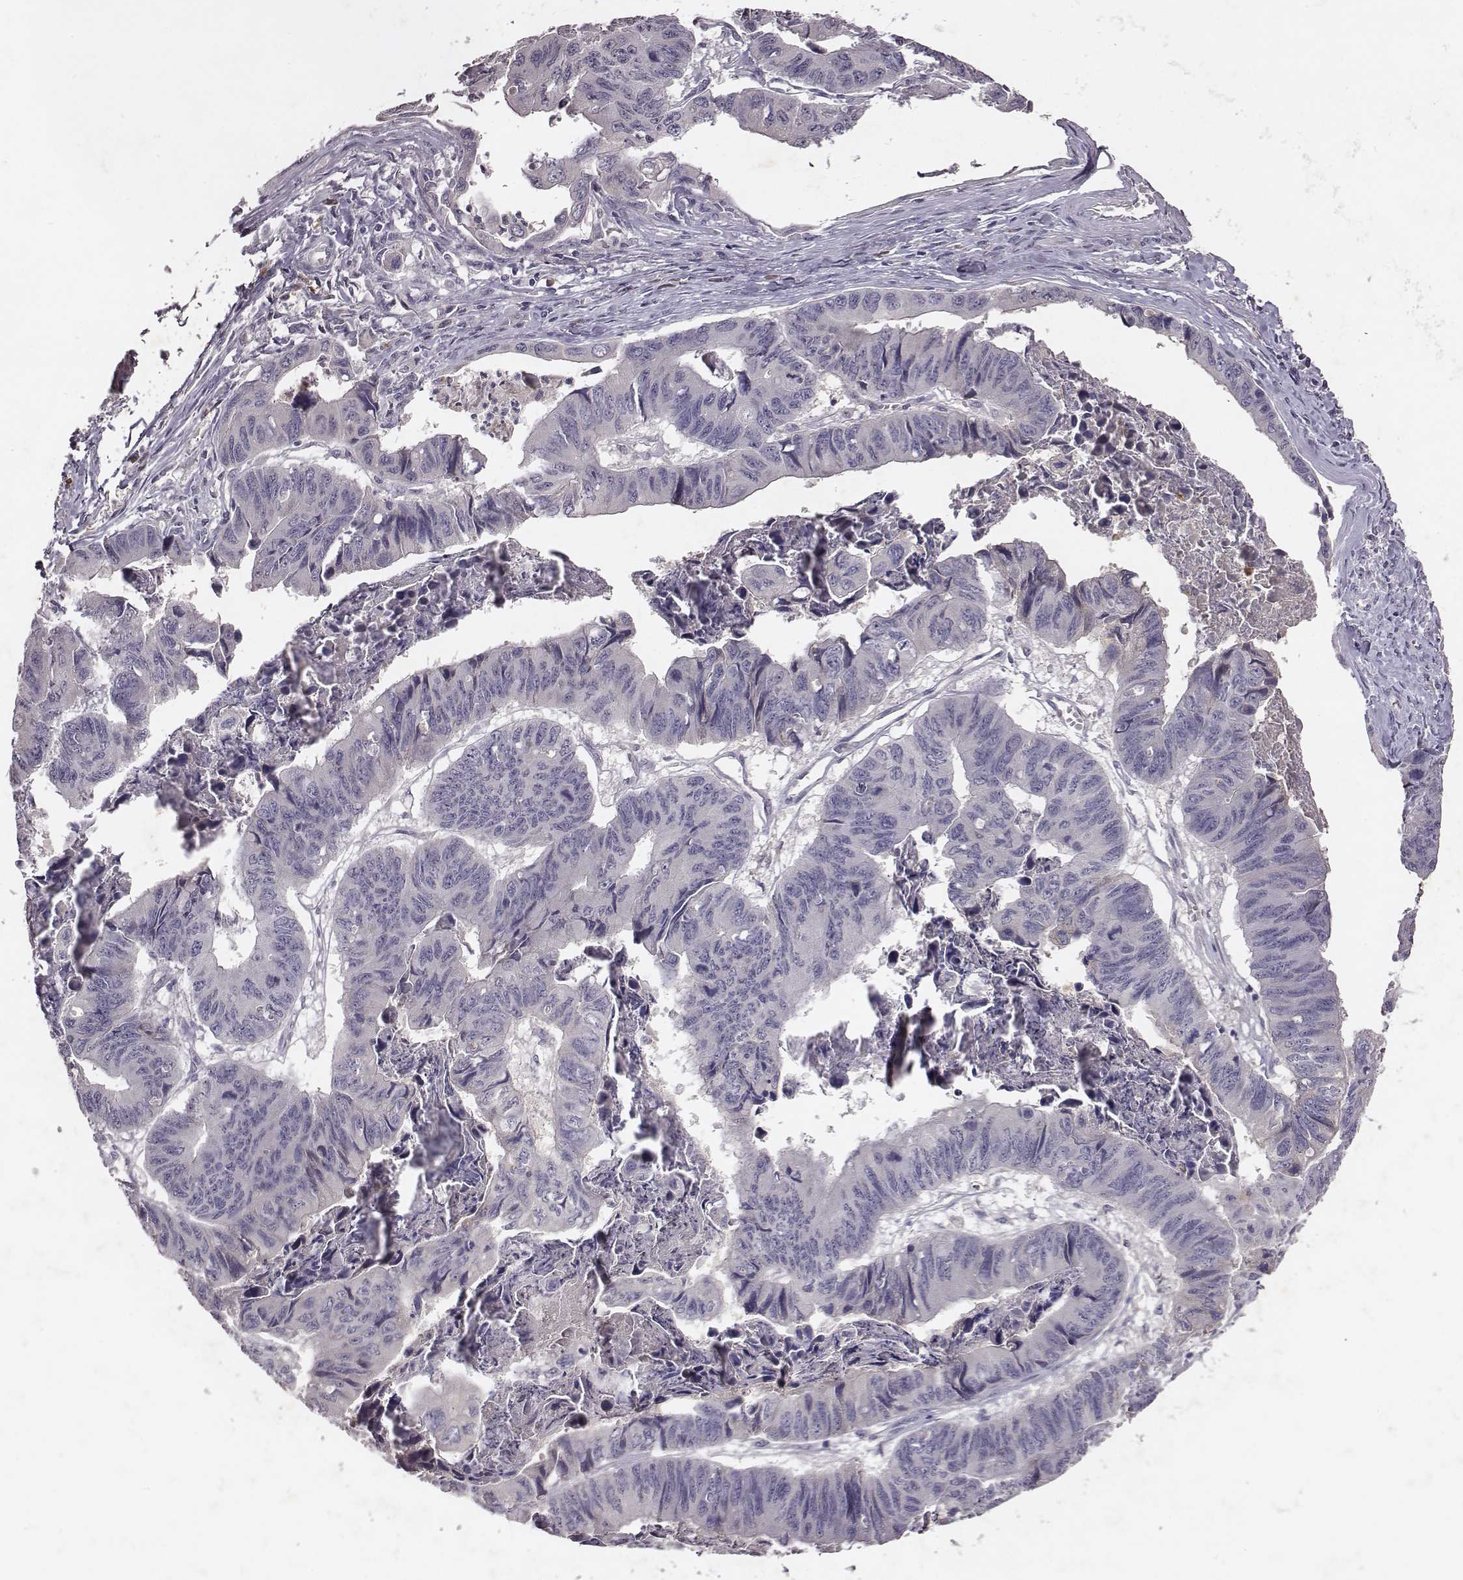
{"staining": {"intensity": "negative", "quantity": "none", "location": "none"}, "tissue": "stomach cancer", "cell_type": "Tumor cells", "image_type": "cancer", "snomed": [{"axis": "morphology", "description": "Adenocarcinoma, NOS"}, {"axis": "topography", "description": "Stomach, lower"}], "caption": "The IHC micrograph has no significant staining in tumor cells of stomach cancer (adenocarcinoma) tissue.", "gene": "SLC22A6", "patient": {"sex": "male", "age": 77}}